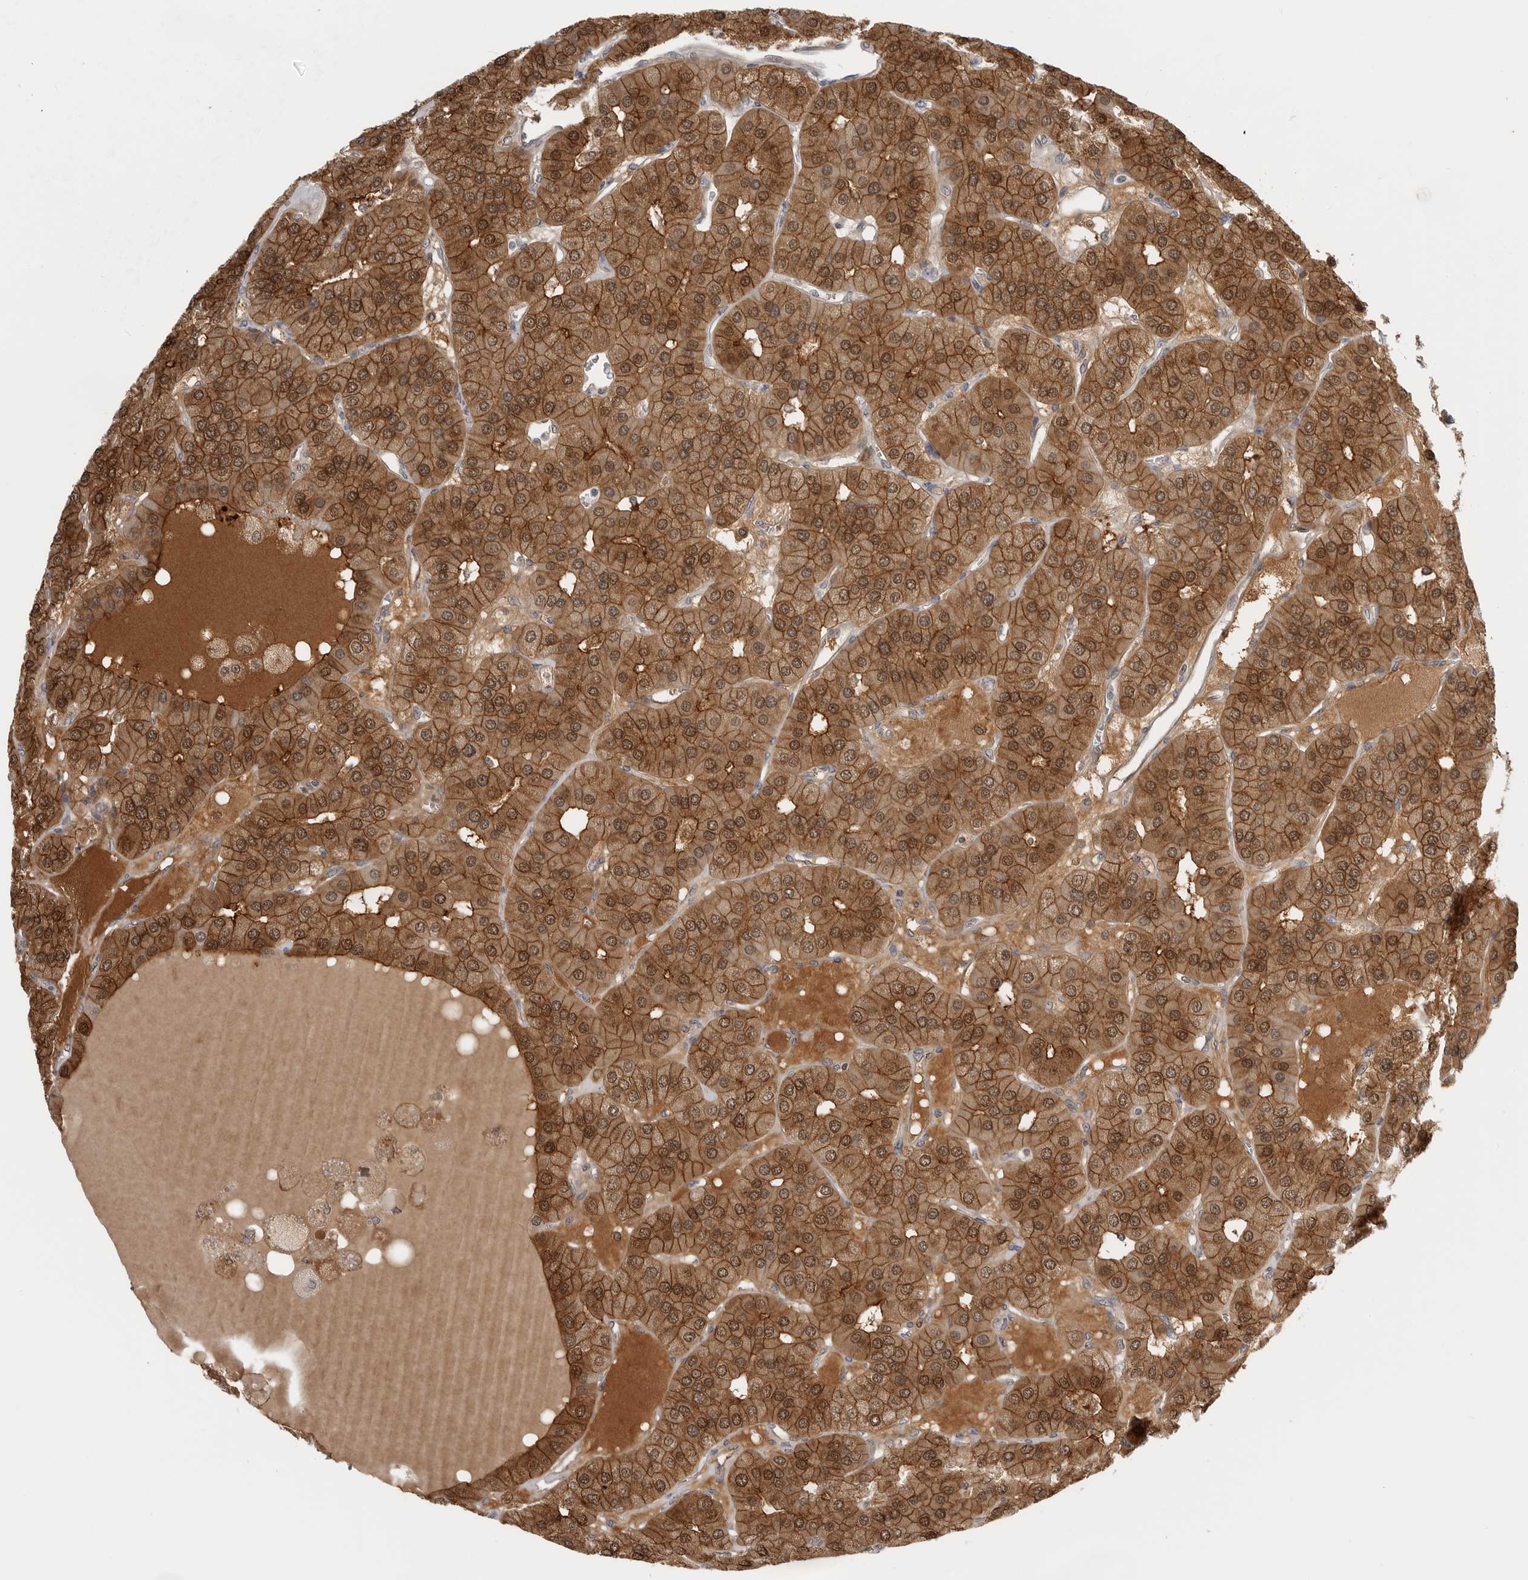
{"staining": {"intensity": "strong", "quantity": ">75%", "location": "cytoplasmic/membranous,nuclear"}, "tissue": "parathyroid gland", "cell_type": "Glandular cells", "image_type": "normal", "snomed": [{"axis": "morphology", "description": "Normal tissue, NOS"}, {"axis": "morphology", "description": "Adenoma, NOS"}, {"axis": "topography", "description": "Parathyroid gland"}], "caption": "Immunohistochemical staining of normal human parathyroid gland exhibits strong cytoplasmic/membranous,nuclear protein staining in approximately >75% of glandular cells.", "gene": "CTIF", "patient": {"sex": "female", "age": 86}}